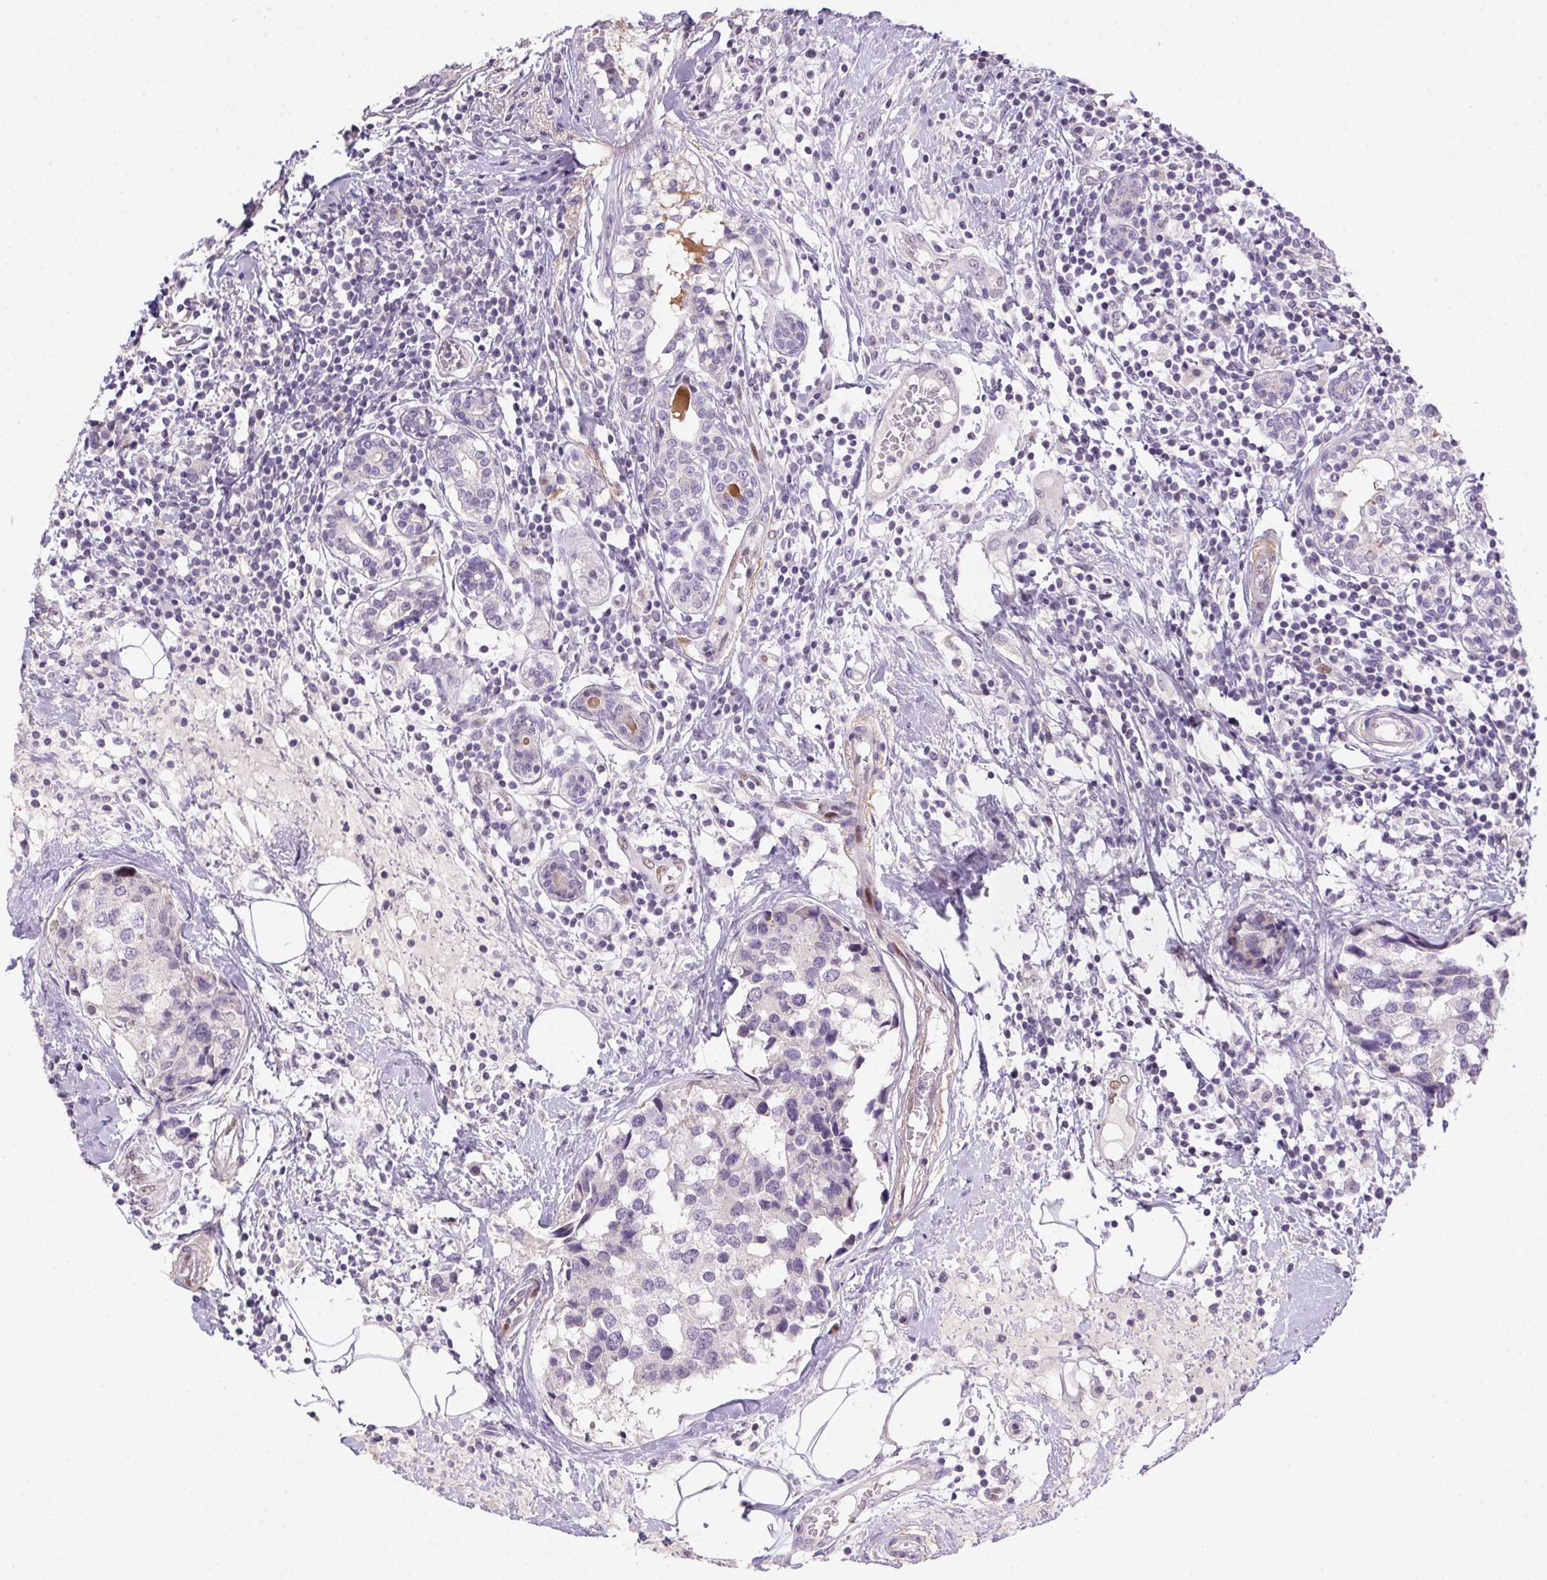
{"staining": {"intensity": "negative", "quantity": "none", "location": "none"}, "tissue": "breast cancer", "cell_type": "Tumor cells", "image_type": "cancer", "snomed": [{"axis": "morphology", "description": "Lobular carcinoma"}, {"axis": "topography", "description": "Breast"}], "caption": "Tumor cells show no significant staining in lobular carcinoma (breast).", "gene": "SP9", "patient": {"sex": "female", "age": 59}}